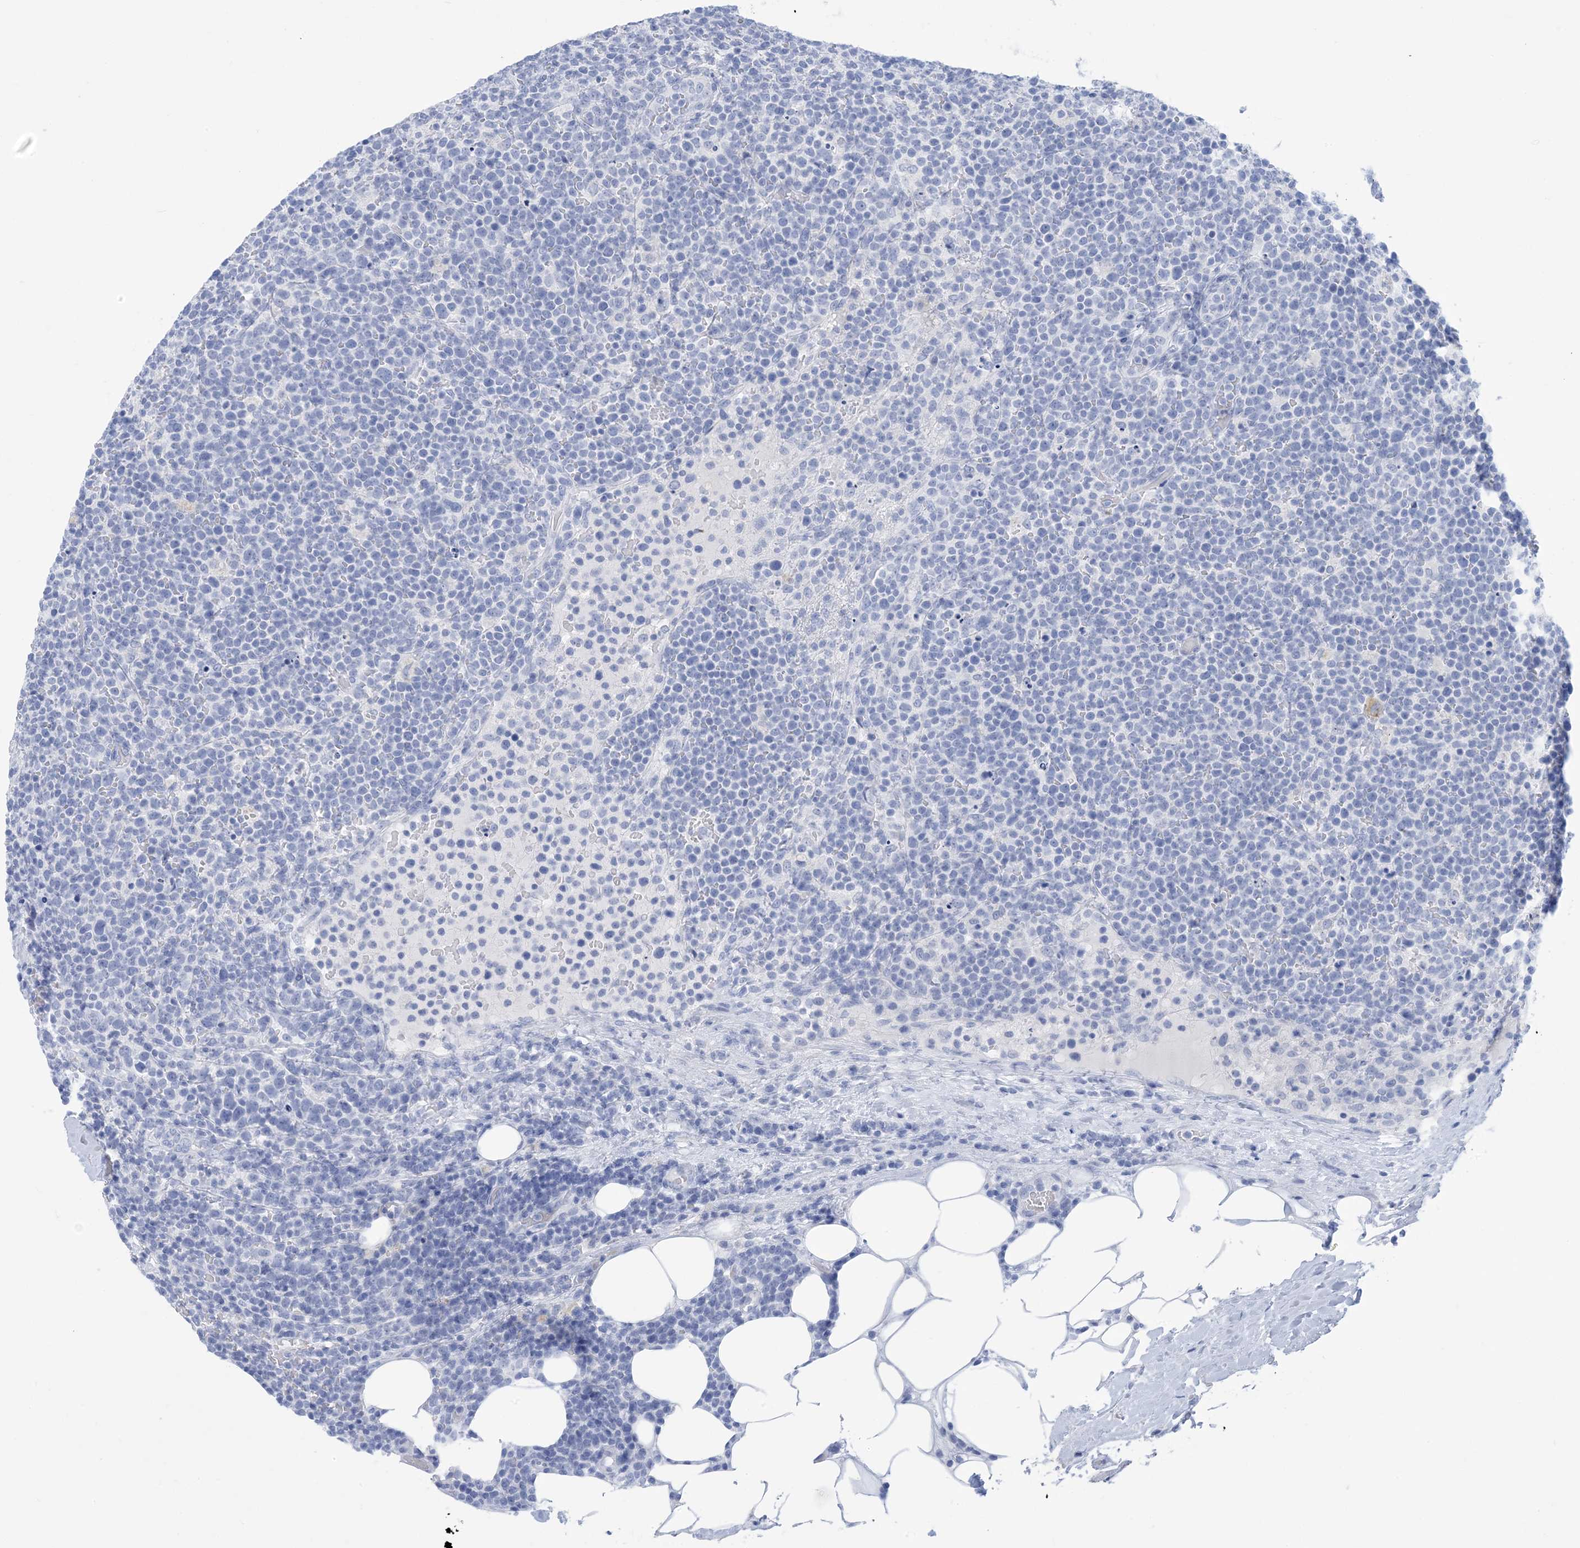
{"staining": {"intensity": "negative", "quantity": "none", "location": "none"}, "tissue": "lymphoma", "cell_type": "Tumor cells", "image_type": "cancer", "snomed": [{"axis": "morphology", "description": "Malignant lymphoma, non-Hodgkin's type, High grade"}, {"axis": "topography", "description": "Lymph node"}], "caption": "High power microscopy micrograph of an immunohistochemistry photomicrograph of lymphoma, revealing no significant expression in tumor cells. Nuclei are stained in blue.", "gene": "SH3YL1", "patient": {"sex": "male", "age": 61}}